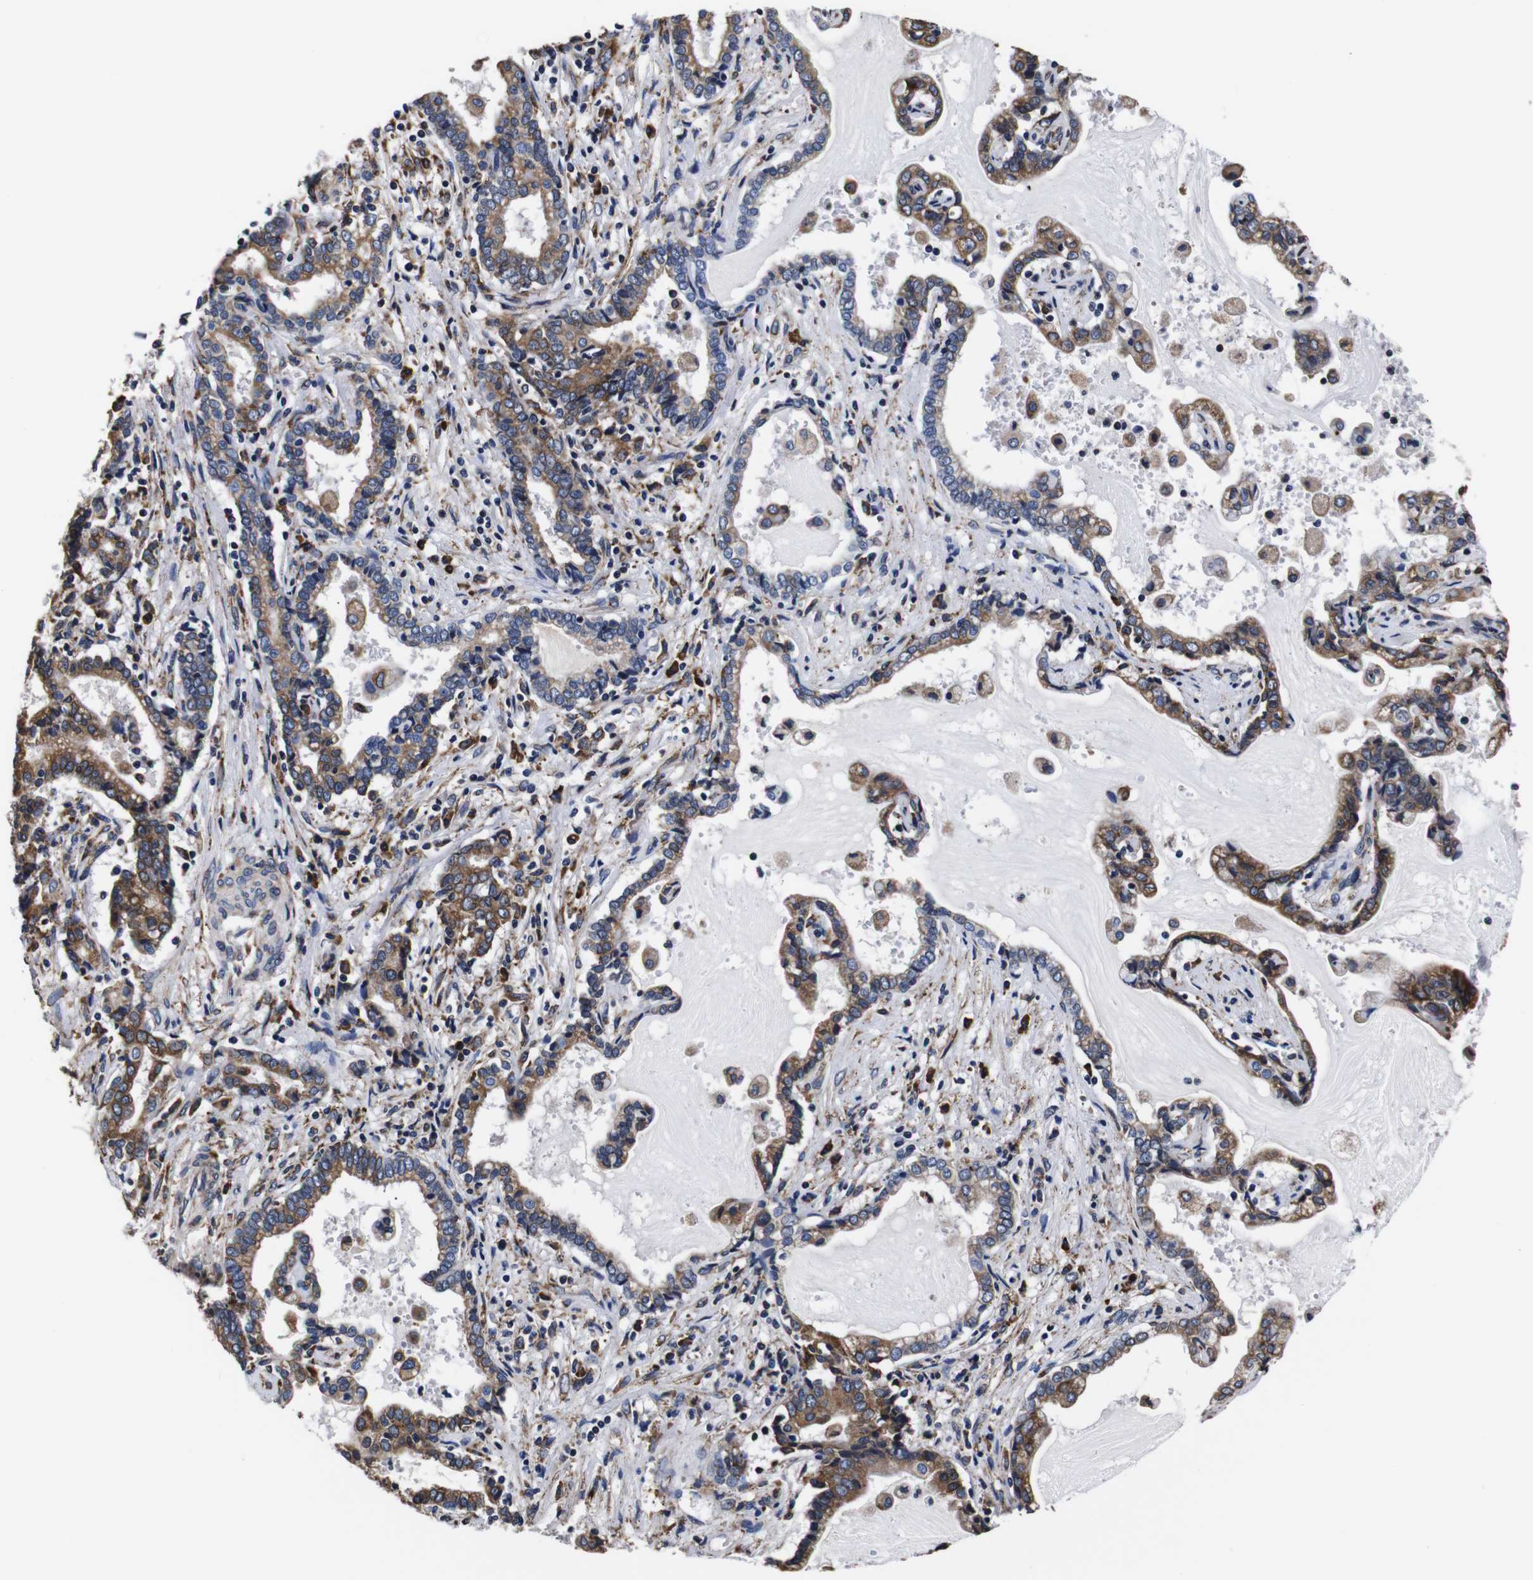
{"staining": {"intensity": "moderate", "quantity": ">75%", "location": "cytoplasmic/membranous"}, "tissue": "liver cancer", "cell_type": "Tumor cells", "image_type": "cancer", "snomed": [{"axis": "morphology", "description": "Cholangiocarcinoma"}, {"axis": "topography", "description": "Liver"}], "caption": "Immunohistochemical staining of cholangiocarcinoma (liver) demonstrates moderate cytoplasmic/membranous protein positivity in approximately >75% of tumor cells.", "gene": "PPIB", "patient": {"sex": "male", "age": 57}}